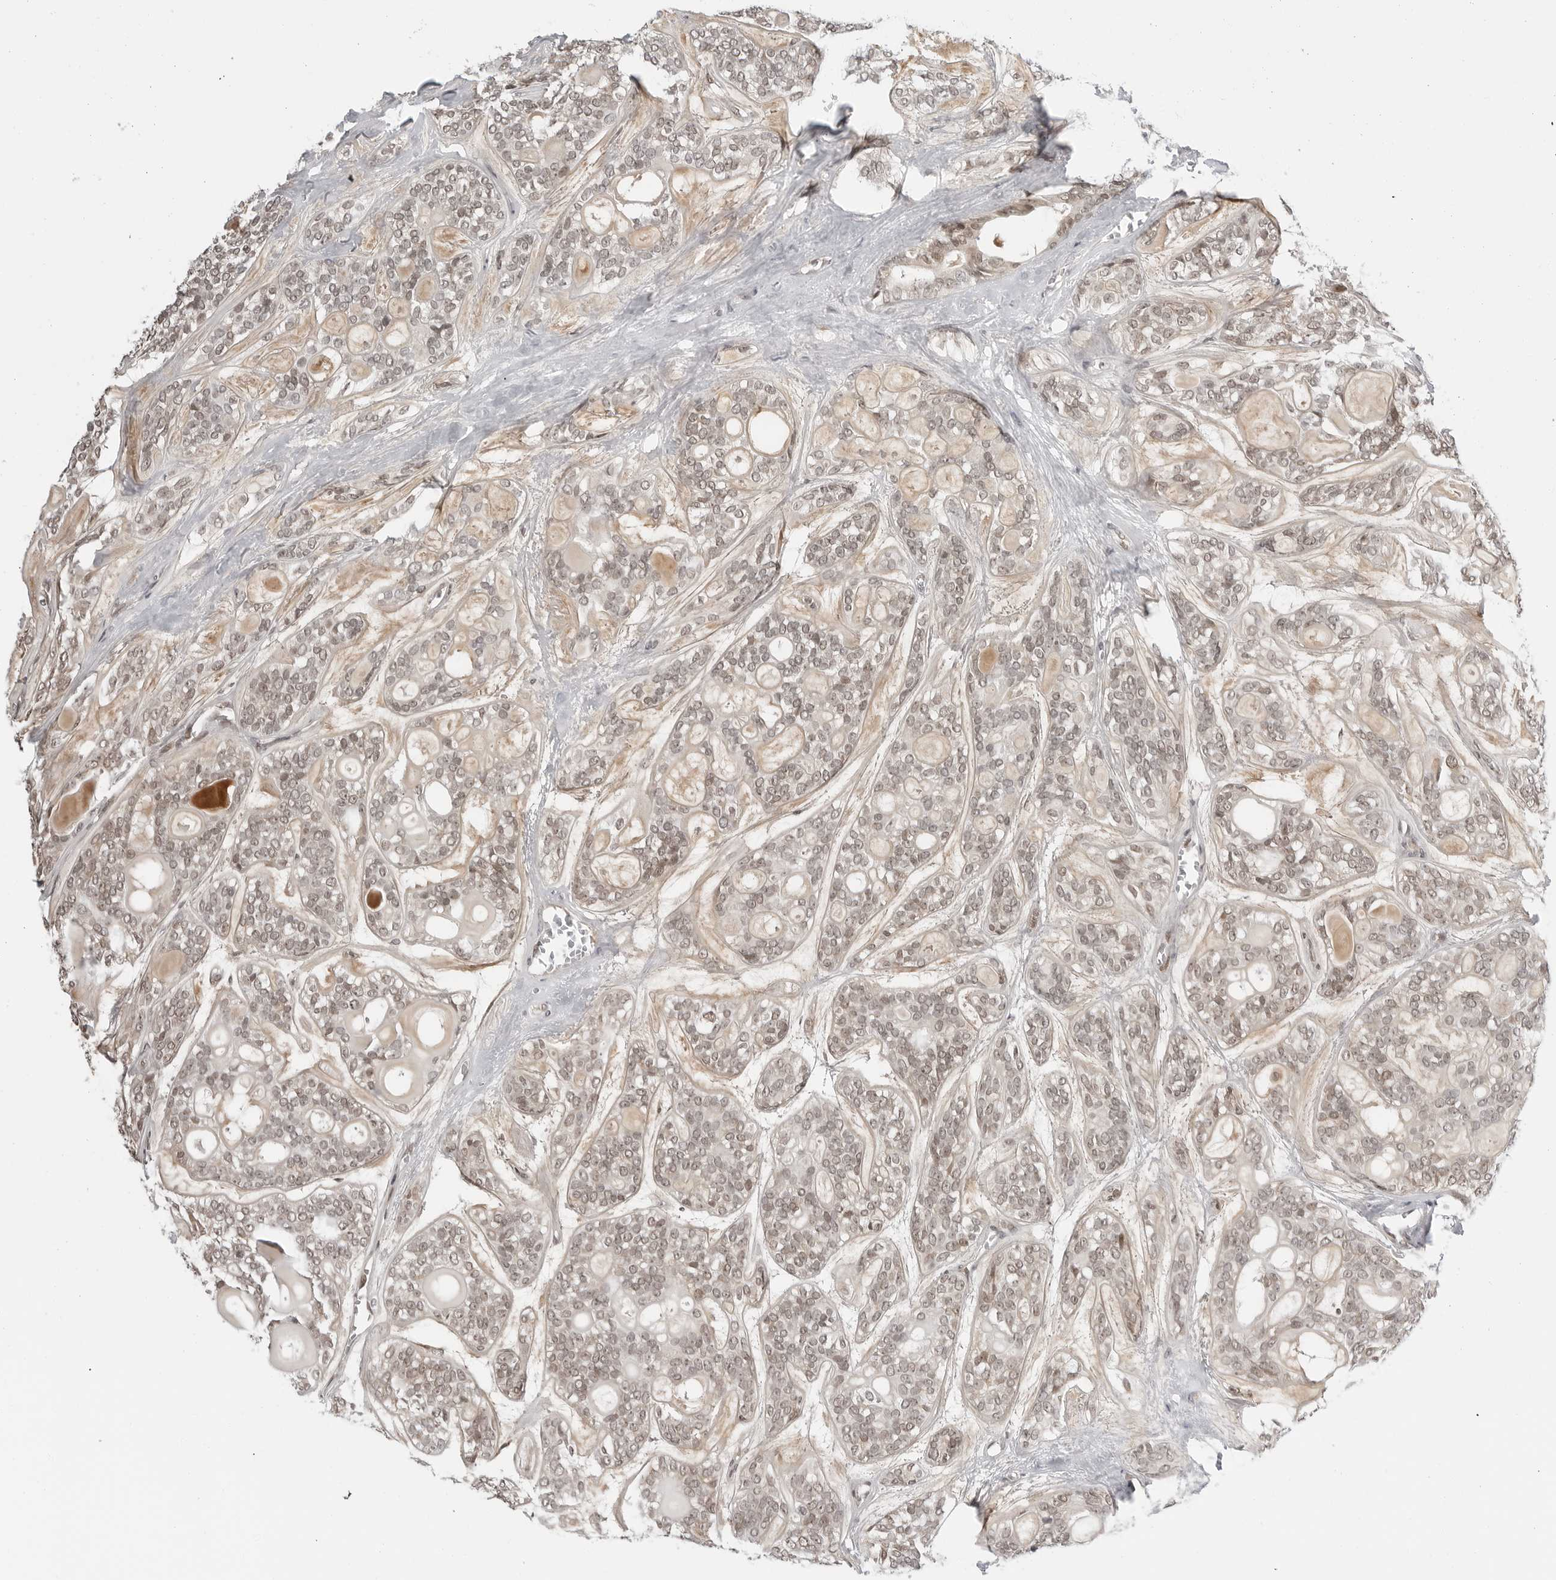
{"staining": {"intensity": "moderate", "quantity": ">75%", "location": "nuclear"}, "tissue": "head and neck cancer", "cell_type": "Tumor cells", "image_type": "cancer", "snomed": [{"axis": "morphology", "description": "Adenocarcinoma, NOS"}, {"axis": "topography", "description": "Head-Neck"}], "caption": "About >75% of tumor cells in human head and neck adenocarcinoma show moderate nuclear protein expression as visualized by brown immunohistochemical staining.", "gene": "C8orf33", "patient": {"sex": "male", "age": 66}}